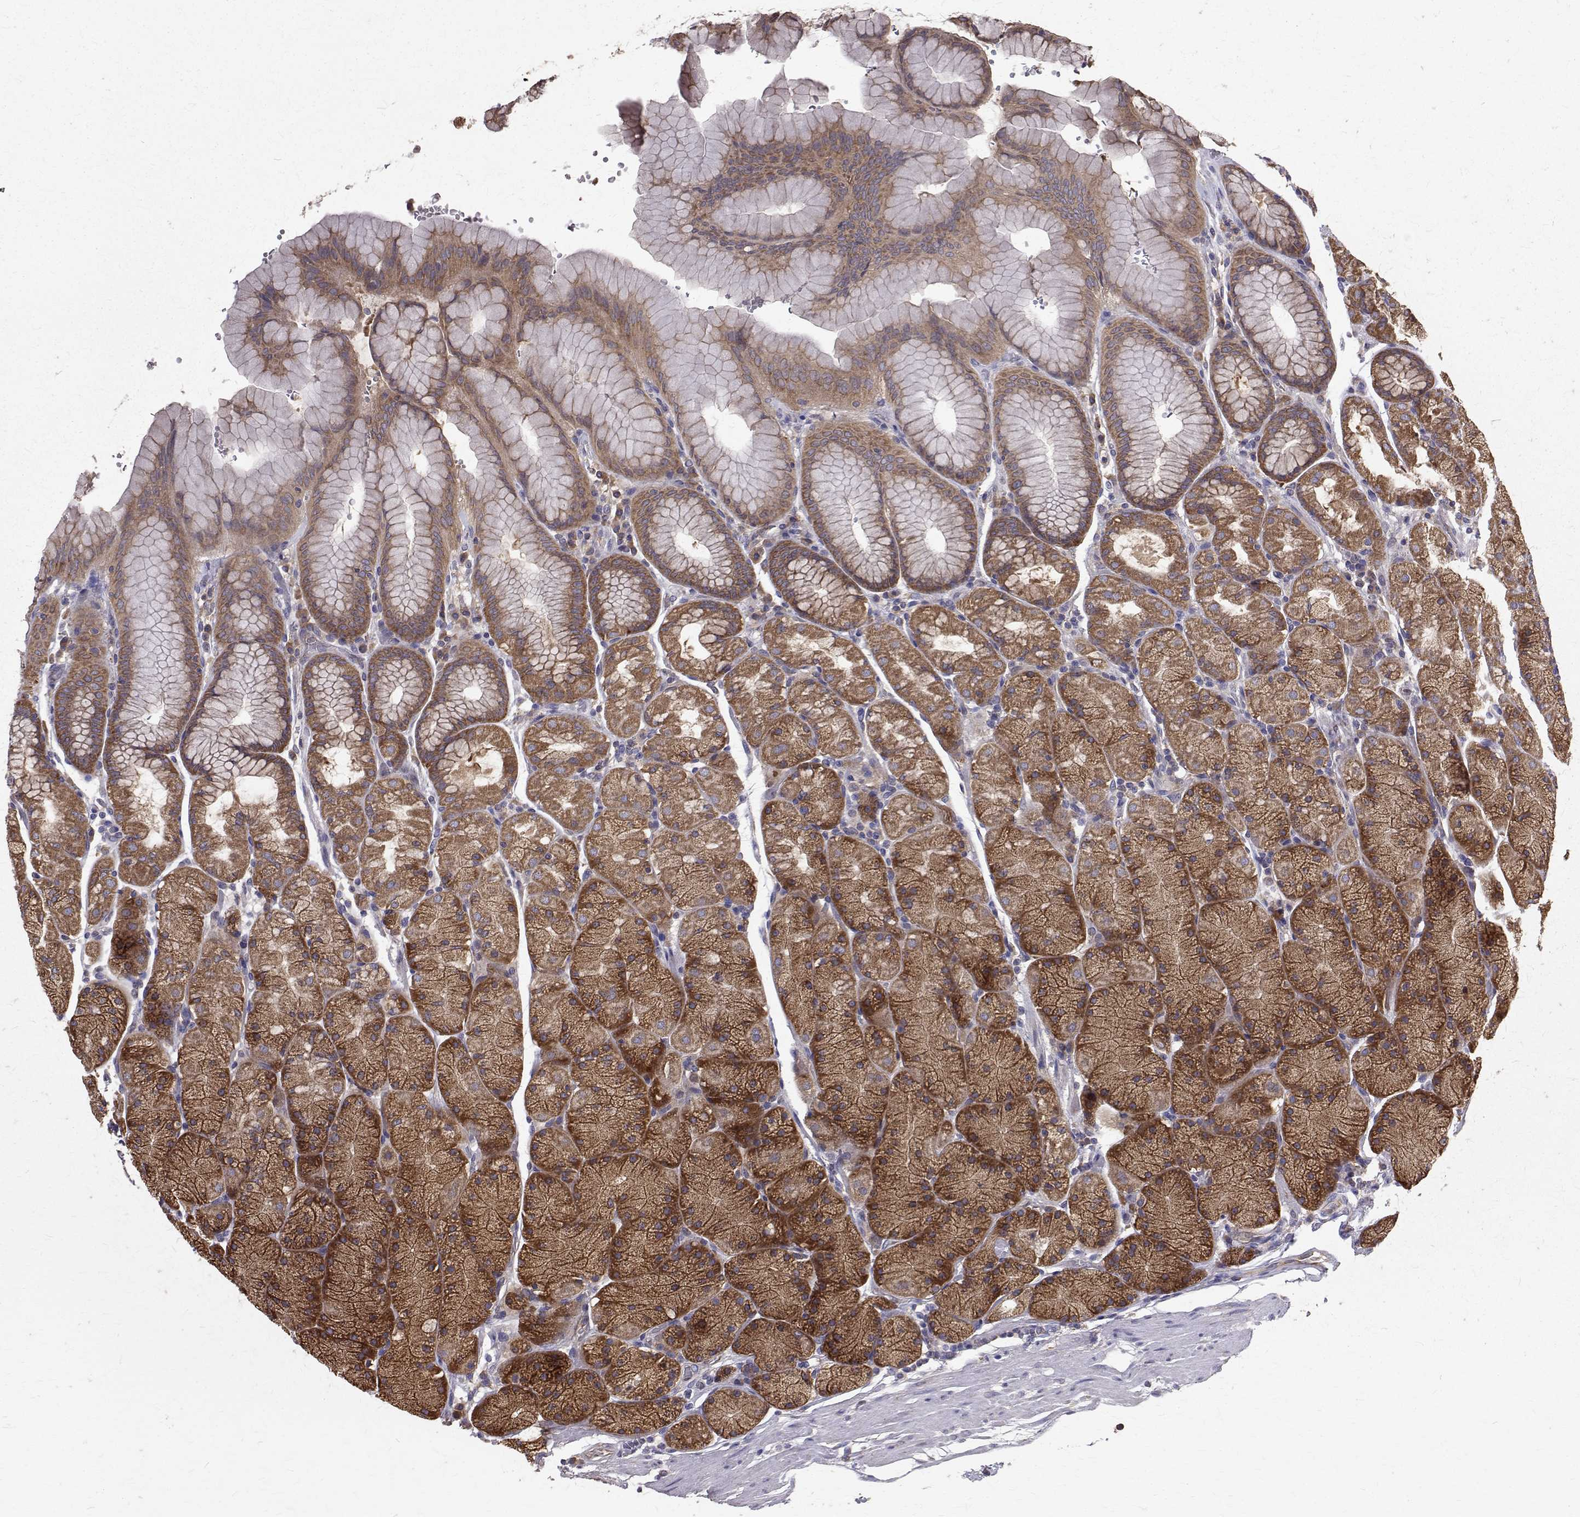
{"staining": {"intensity": "moderate", "quantity": ">75%", "location": "cytoplasmic/membranous"}, "tissue": "stomach", "cell_type": "Glandular cells", "image_type": "normal", "snomed": [{"axis": "morphology", "description": "Normal tissue, NOS"}, {"axis": "topography", "description": "Stomach, upper"}, {"axis": "topography", "description": "Stomach"}], "caption": "Protein expression analysis of unremarkable stomach shows moderate cytoplasmic/membranous expression in approximately >75% of glandular cells.", "gene": "FARSB", "patient": {"sex": "male", "age": 76}}